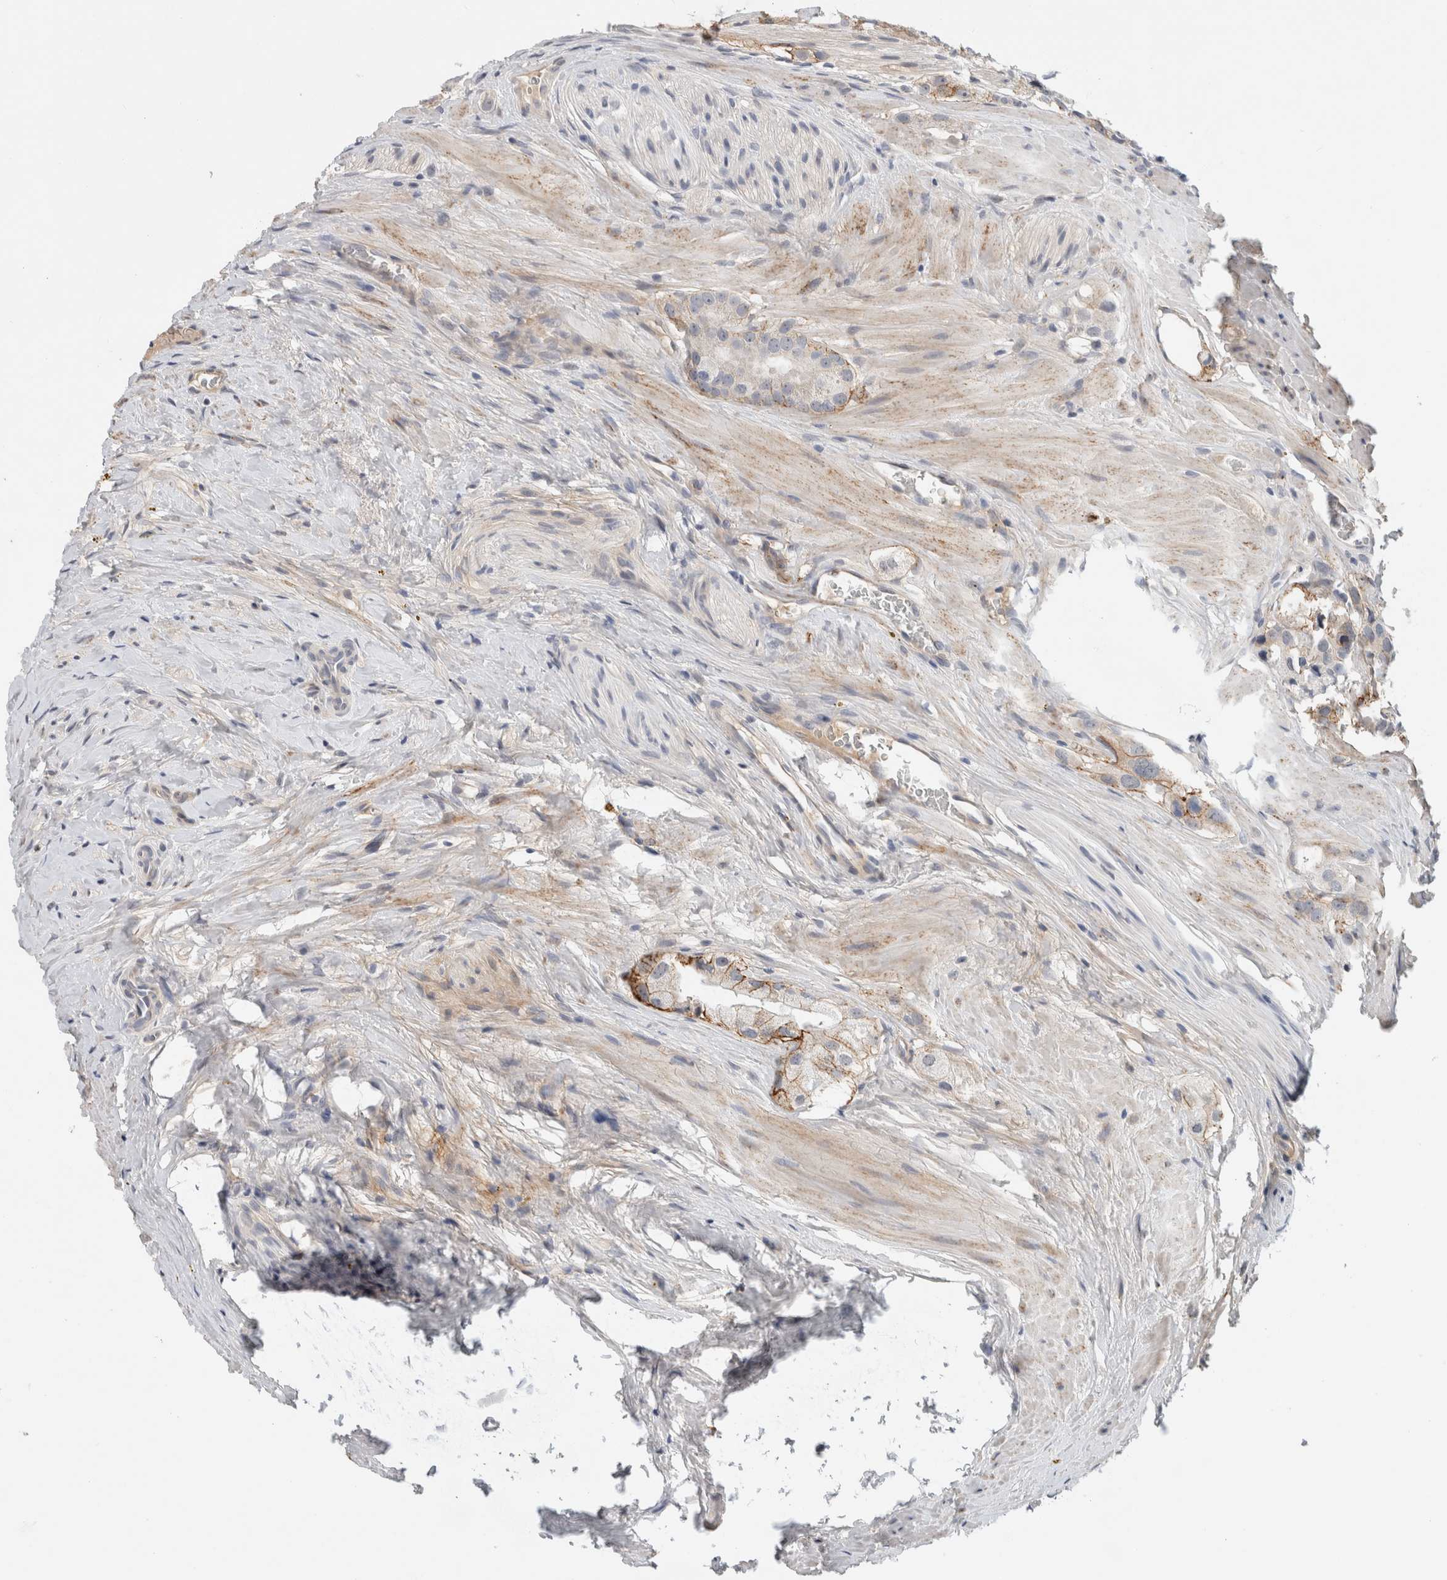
{"staining": {"intensity": "moderate", "quantity": "<25%", "location": "cytoplasmic/membranous"}, "tissue": "prostate cancer", "cell_type": "Tumor cells", "image_type": "cancer", "snomed": [{"axis": "morphology", "description": "Adenocarcinoma, High grade"}, {"axis": "topography", "description": "Prostate"}], "caption": "A histopathology image showing moderate cytoplasmic/membranous positivity in about <25% of tumor cells in prostate high-grade adenocarcinoma, as visualized by brown immunohistochemical staining.", "gene": "HCN3", "patient": {"sex": "male", "age": 63}}